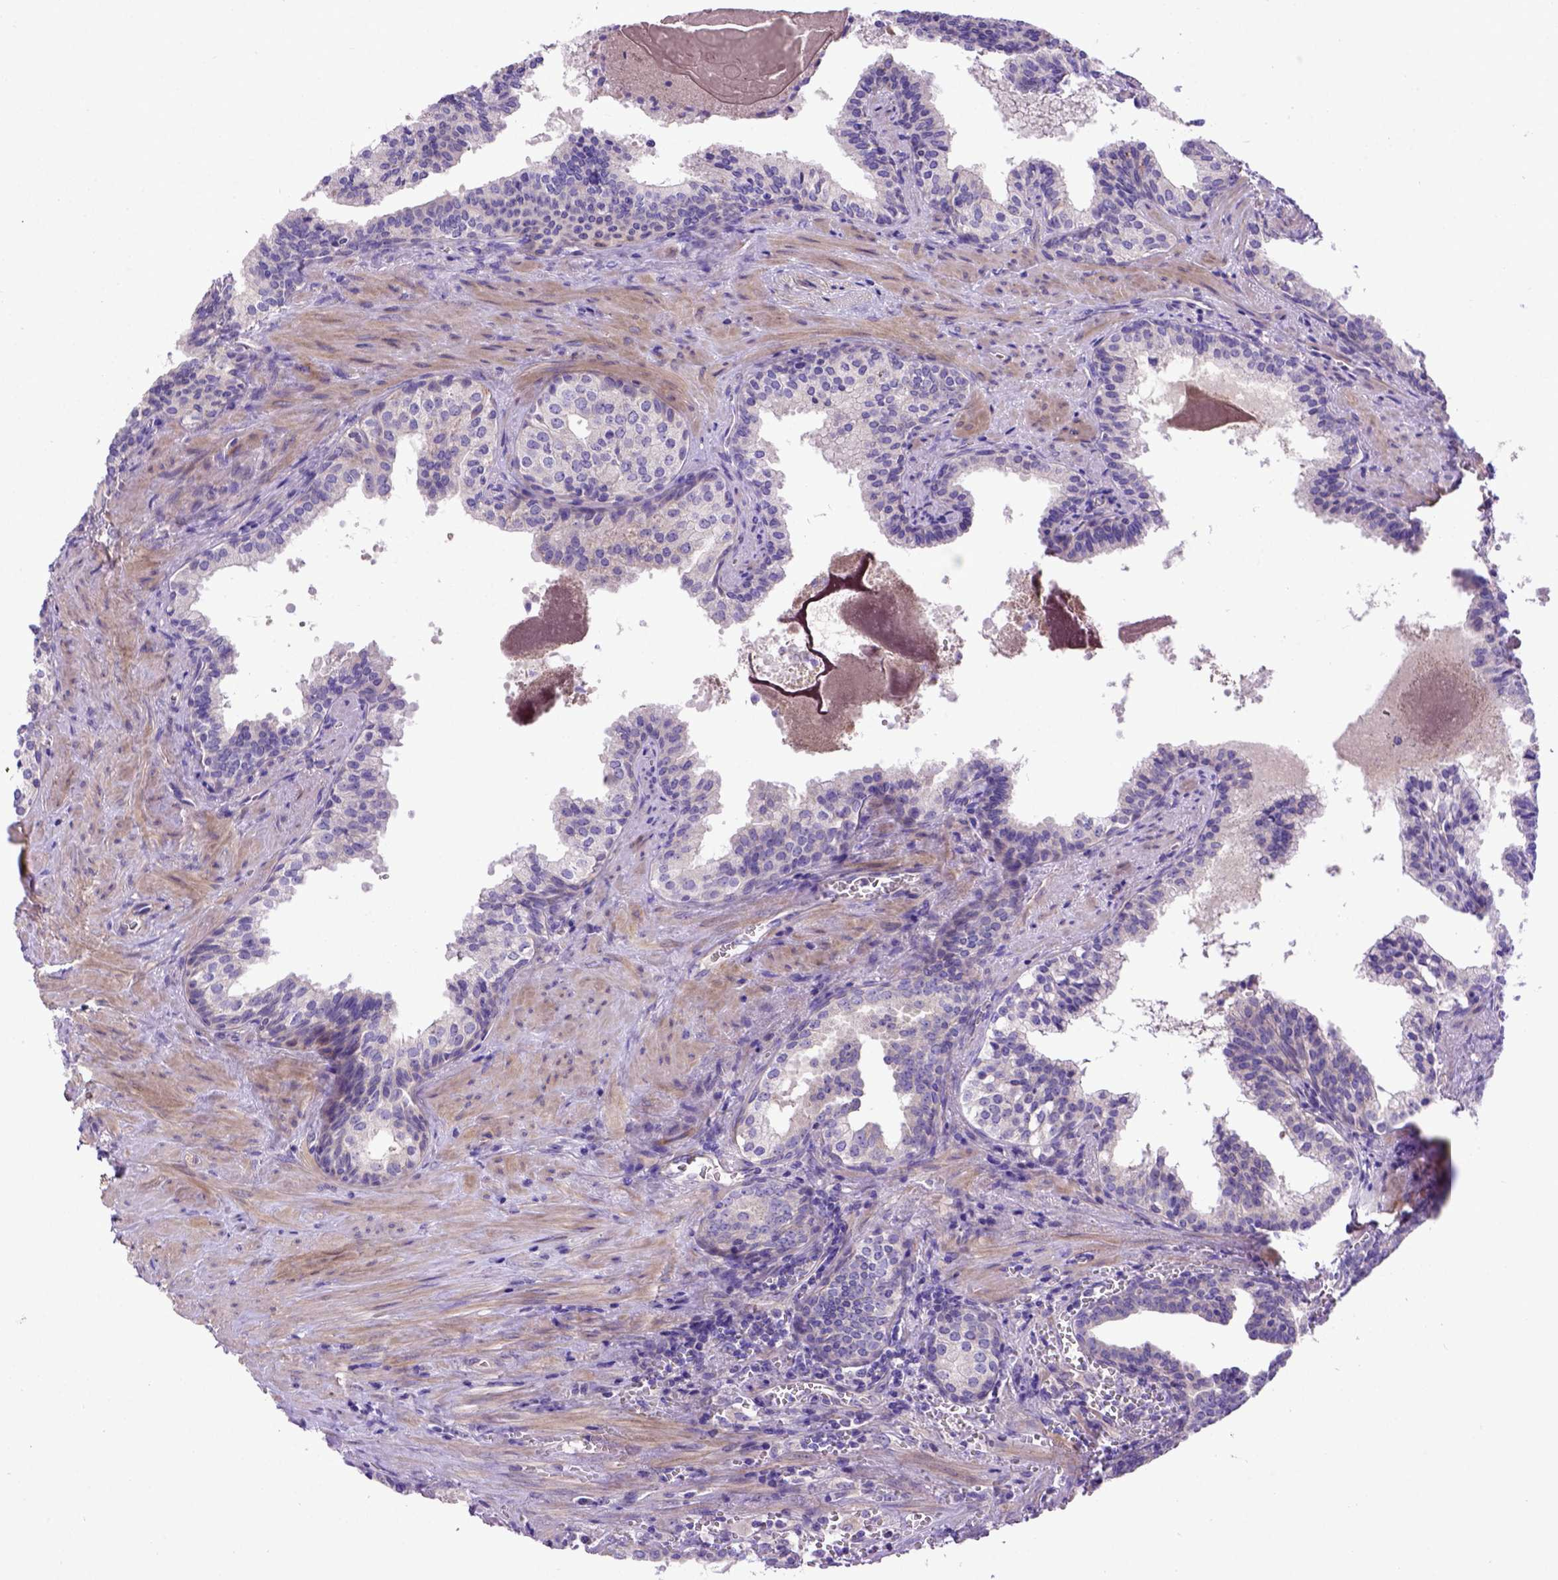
{"staining": {"intensity": "negative", "quantity": "none", "location": "none"}, "tissue": "prostate cancer", "cell_type": "Tumor cells", "image_type": "cancer", "snomed": [{"axis": "morphology", "description": "Adenocarcinoma, High grade"}, {"axis": "topography", "description": "Prostate"}], "caption": "High power microscopy histopathology image of an IHC image of adenocarcinoma (high-grade) (prostate), revealing no significant expression in tumor cells.", "gene": "ADAM12", "patient": {"sex": "male", "age": 68}}